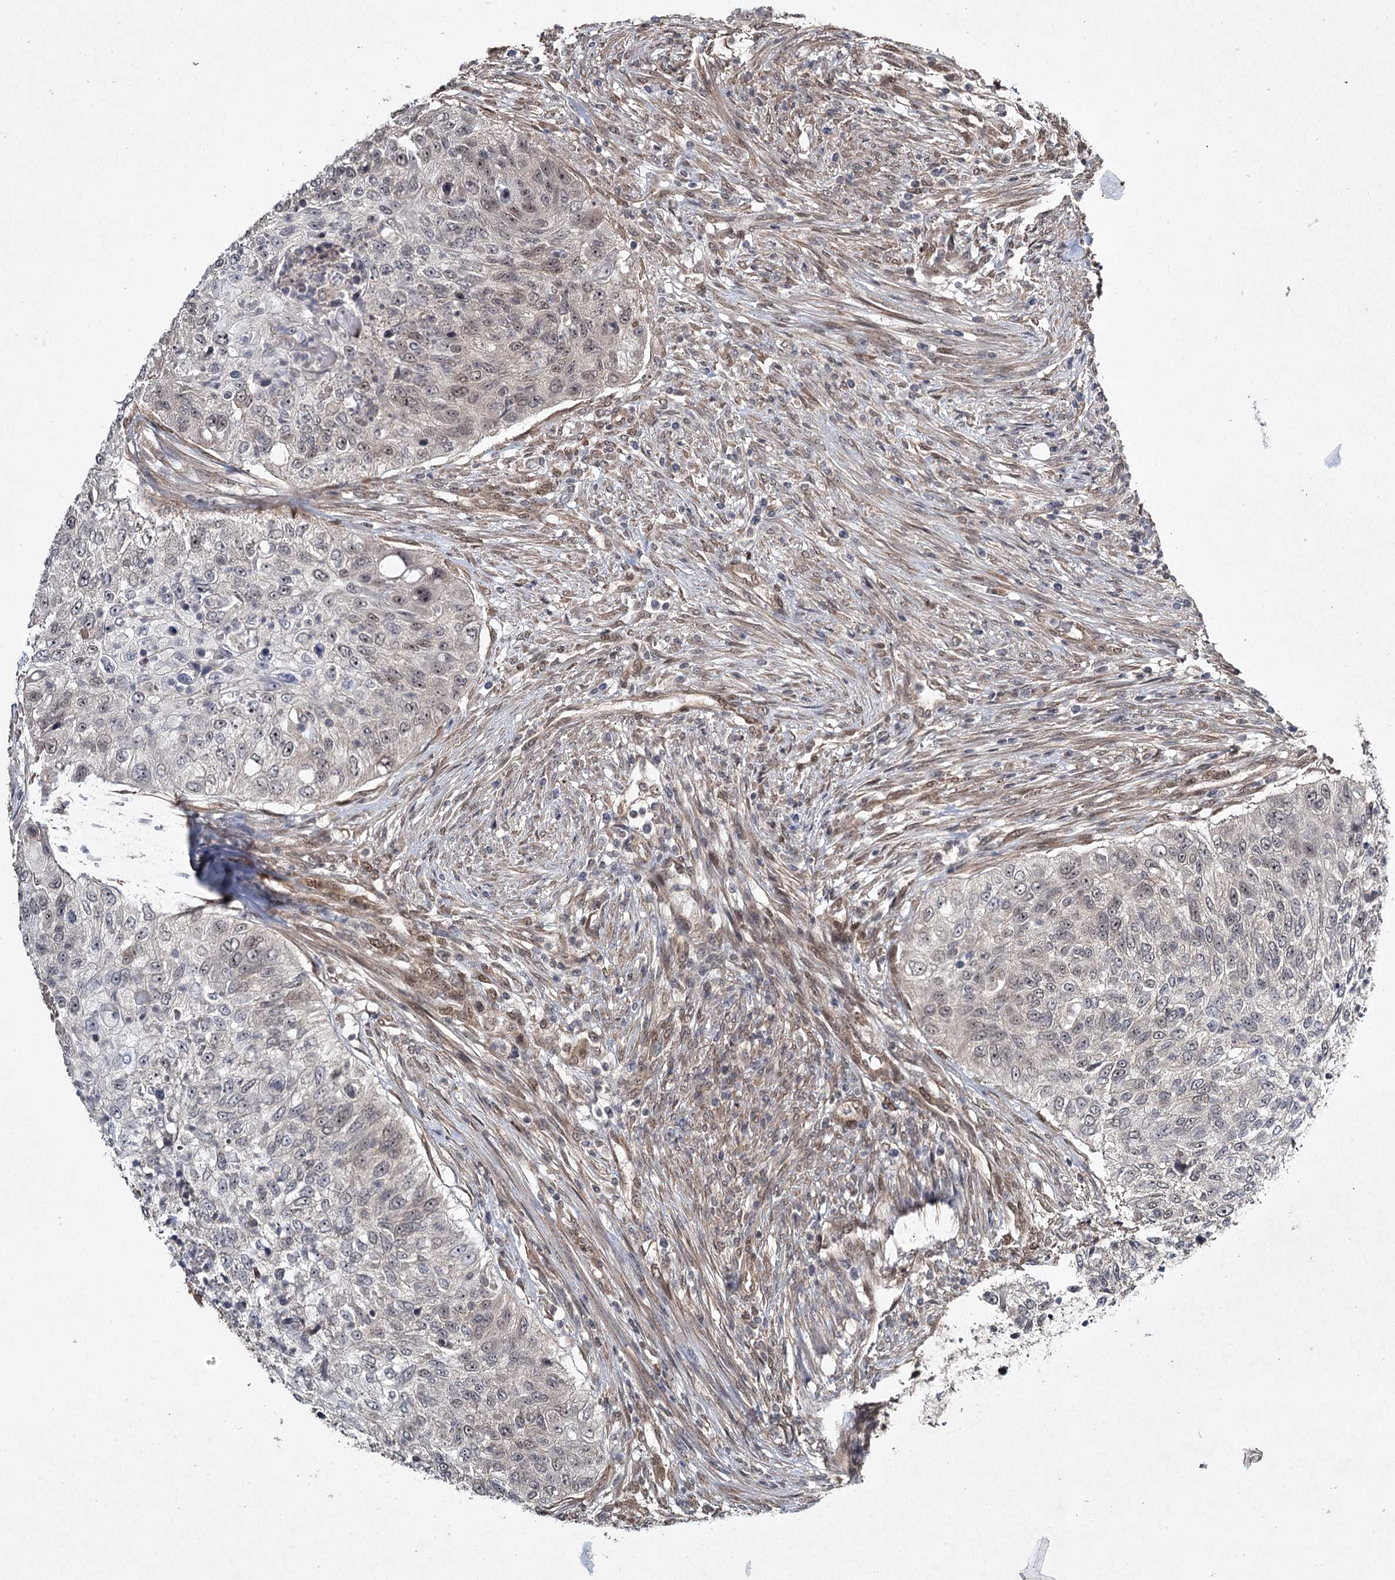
{"staining": {"intensity": "weak", "quantity": "25%-75%", "location": "nuclear"}, "tissue": "urothelial cancer", "cell_type": "Tumor cells", "image_type": "cancer", "snomed": [{"axis": "morphology", "description": "Urothelial carcinoma, High grade"}, {"axis": "topography", "description": "Urinary bladder"}], "caption": "The immunohistochemical stain labels weak nuclear positivity in tumor cells of urothelial cancer tissue.", "gene": "DCUN1D4", "patient": {"sex": "female", "age": 60}}